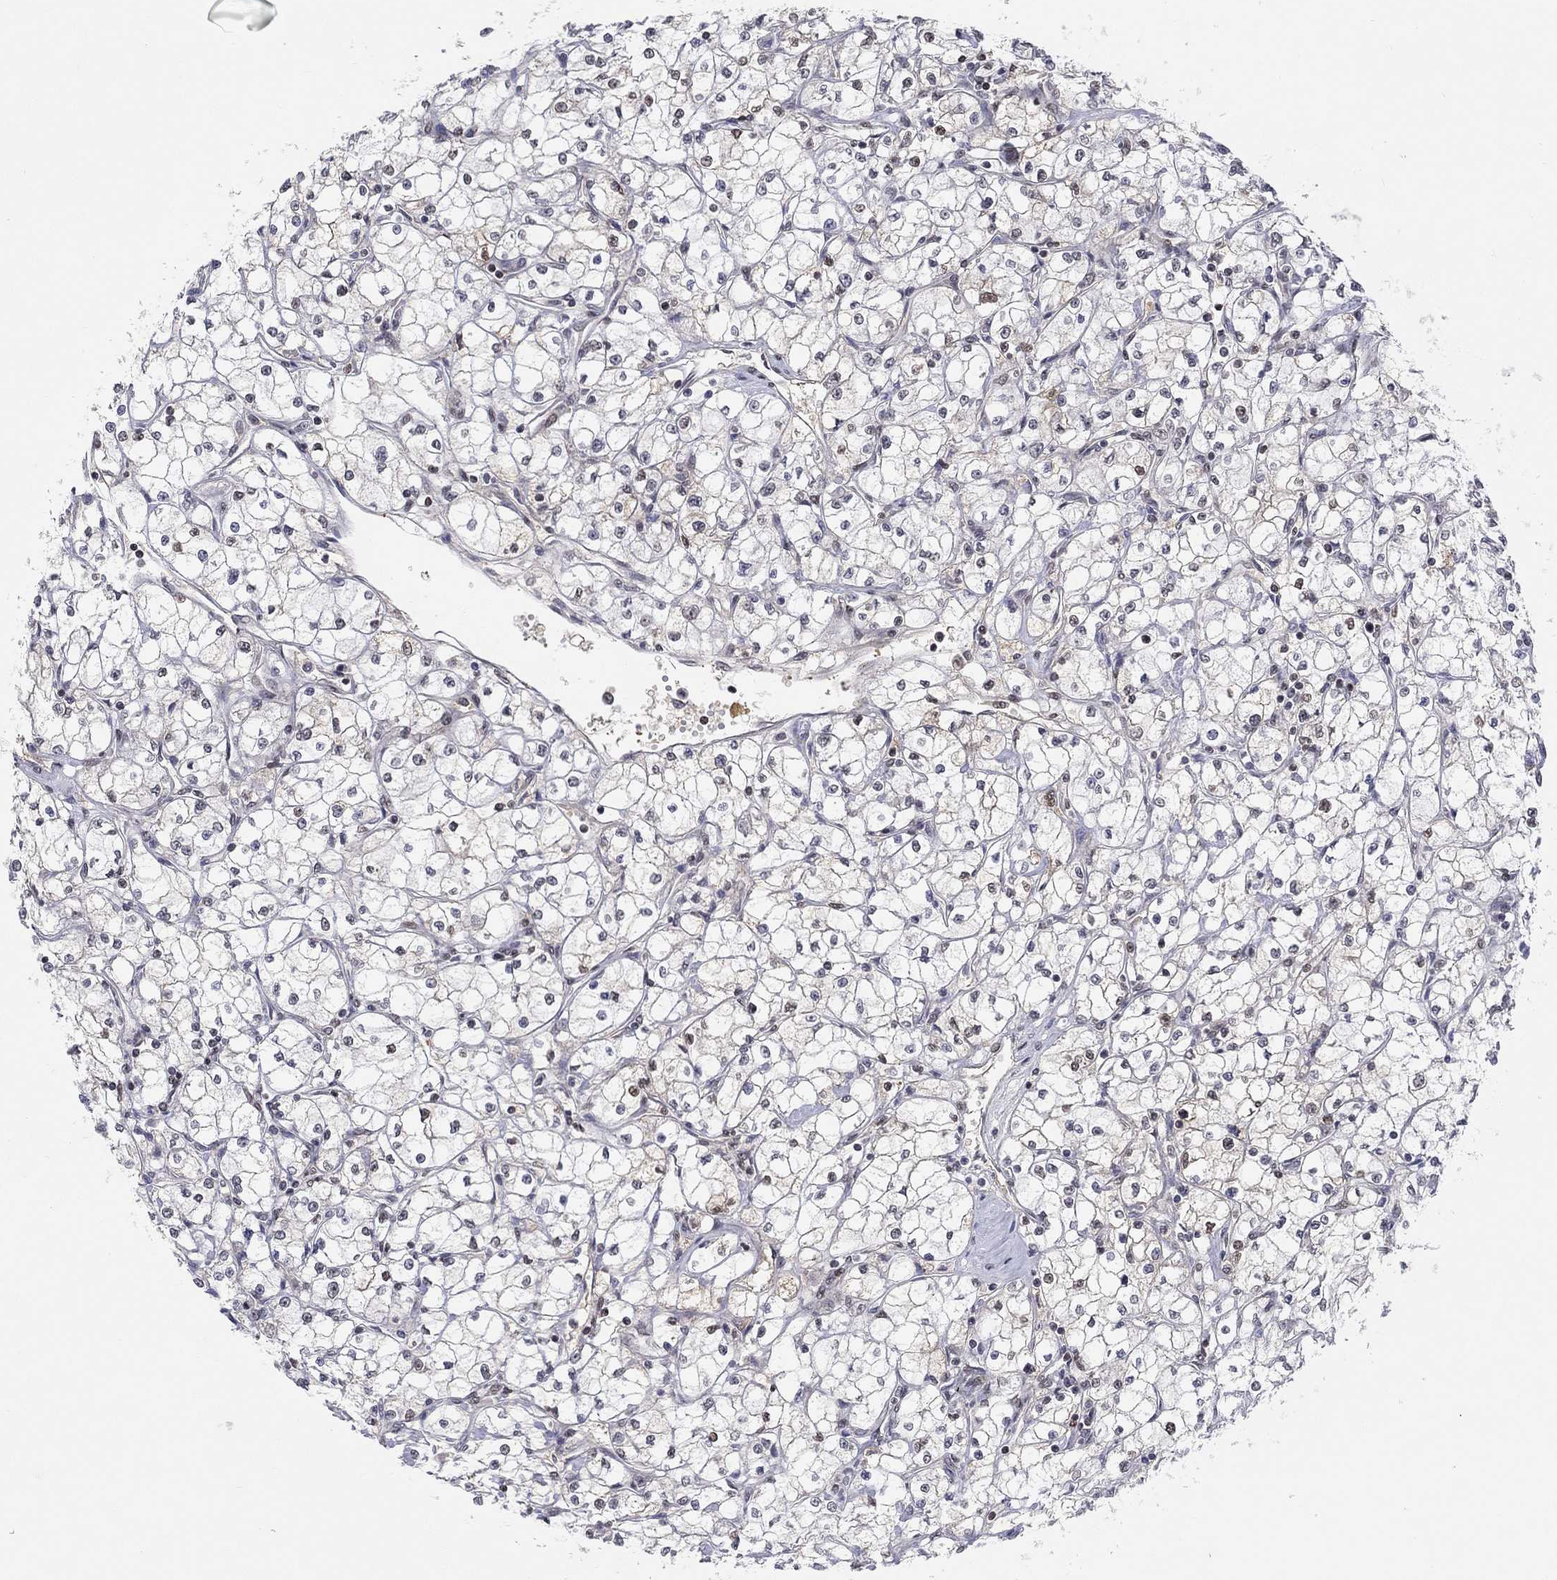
{"staining": {"intensity": "moderate", "quantity": "<25%", "location": "nuclear"}, "tissue": "renal cancer", "cell_type": "Tumor cells", "image_type": "cancer", "snomed": [{"axis": "morphology", "description": "Adenocarcinoma, NOS"}, {"axis": "topography", "description": "Kidney"}], "caption": "Human renal cancer stained with a brown dye demonstrates moderate nuclear positive expression in approximately <25% of tumor cells.", "gene": "KLF12", "patient": {"sex": "male", "age": 67}}